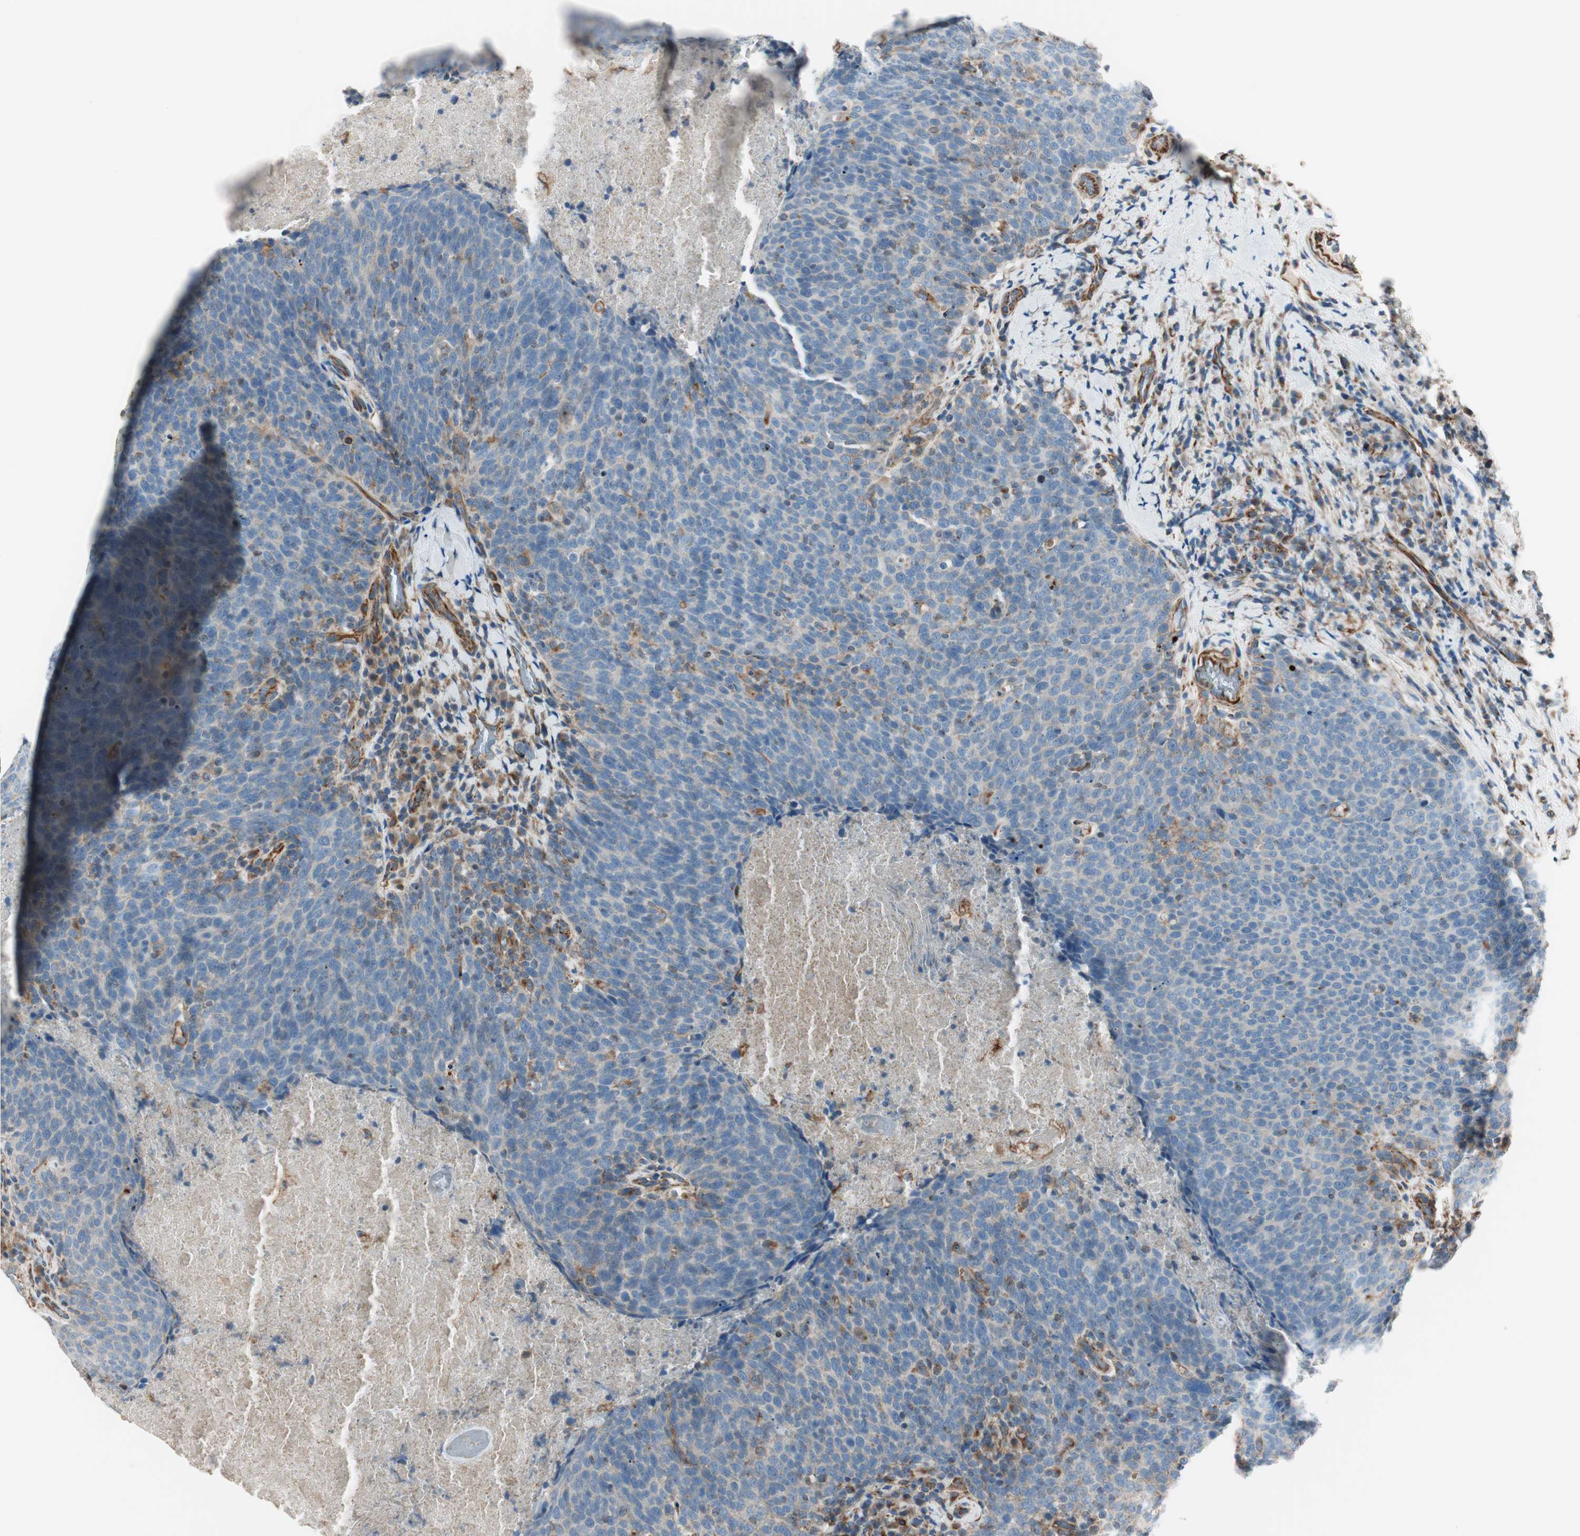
{"staining": {"intensity": "negative", "quantity": "none", "location": "none"}, "tissue": "head and neck cancer", "cell_type": "Tumor cells", "image_type": "cancer", "snomed": [{"axis": "morphology", "description": "Squamous cell carcinoma, NOS"}, {"axis": "morphology", "description": "Squamous cell carcinoma, metastatic, NOS"}, {"axis": "topography", "description": "Lymph node"}, {"axis": "topography", "description": "Head-Neck"}], "caption": "IHC photomicrograph of neoplastic tissue: metastatic squamous cell carcinoma (head and neck) stained with DAB shows no significant protein positivity in tumor cells. (Brightfield microscopy of DAB (3,3'-diaminobenzidine) immunohistochemistry (IHC) at high magnification).", "gene": "SRCIN1", "patient": {"sex": "male", "age": 62}}